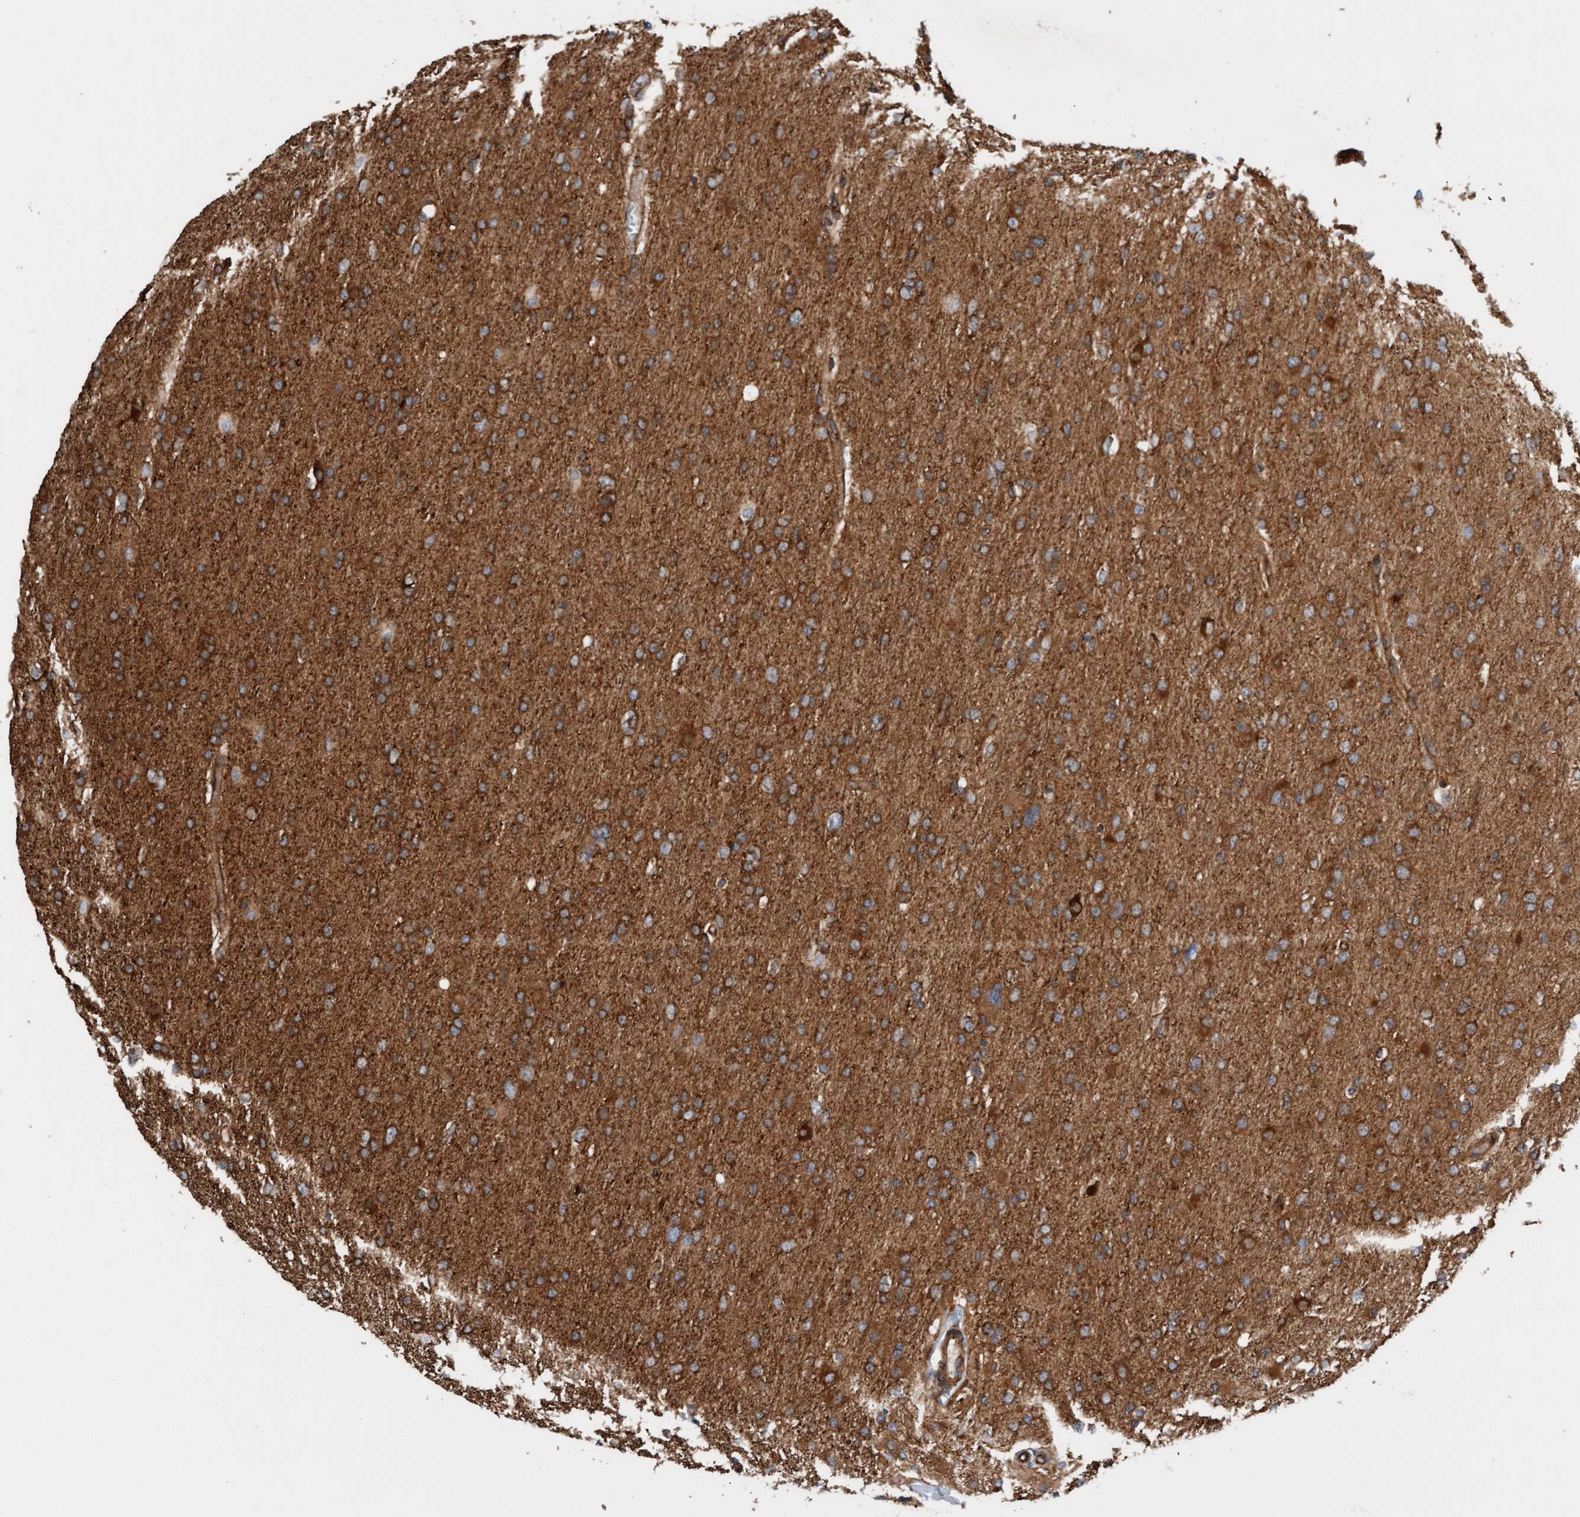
{"staining": {"intensity": "moderate", "quantity": ">75%", "location": "cytoplasmic/membranous"}, "tissue": "glioma", "cell_type": "Tumor cells", "image_type": "cancer", "snomed": [{"axis": "morphology", "description": "Glioma, malignant, High grade"}, {"axis": "topography", "description": "Cerebral cortex"}], "caption": "Glioma tissue demonstrates moderate cytoplasmic/membranous positivity in approximately >75% of tumor cells The staining was performed using DAB to visualize the protein expression in brown, while the nuclei were stained in blue with hematoxylin (Magnification: 20x).", "gene": "FMNL3", "patient": {"sex": "female", "age": 36}}